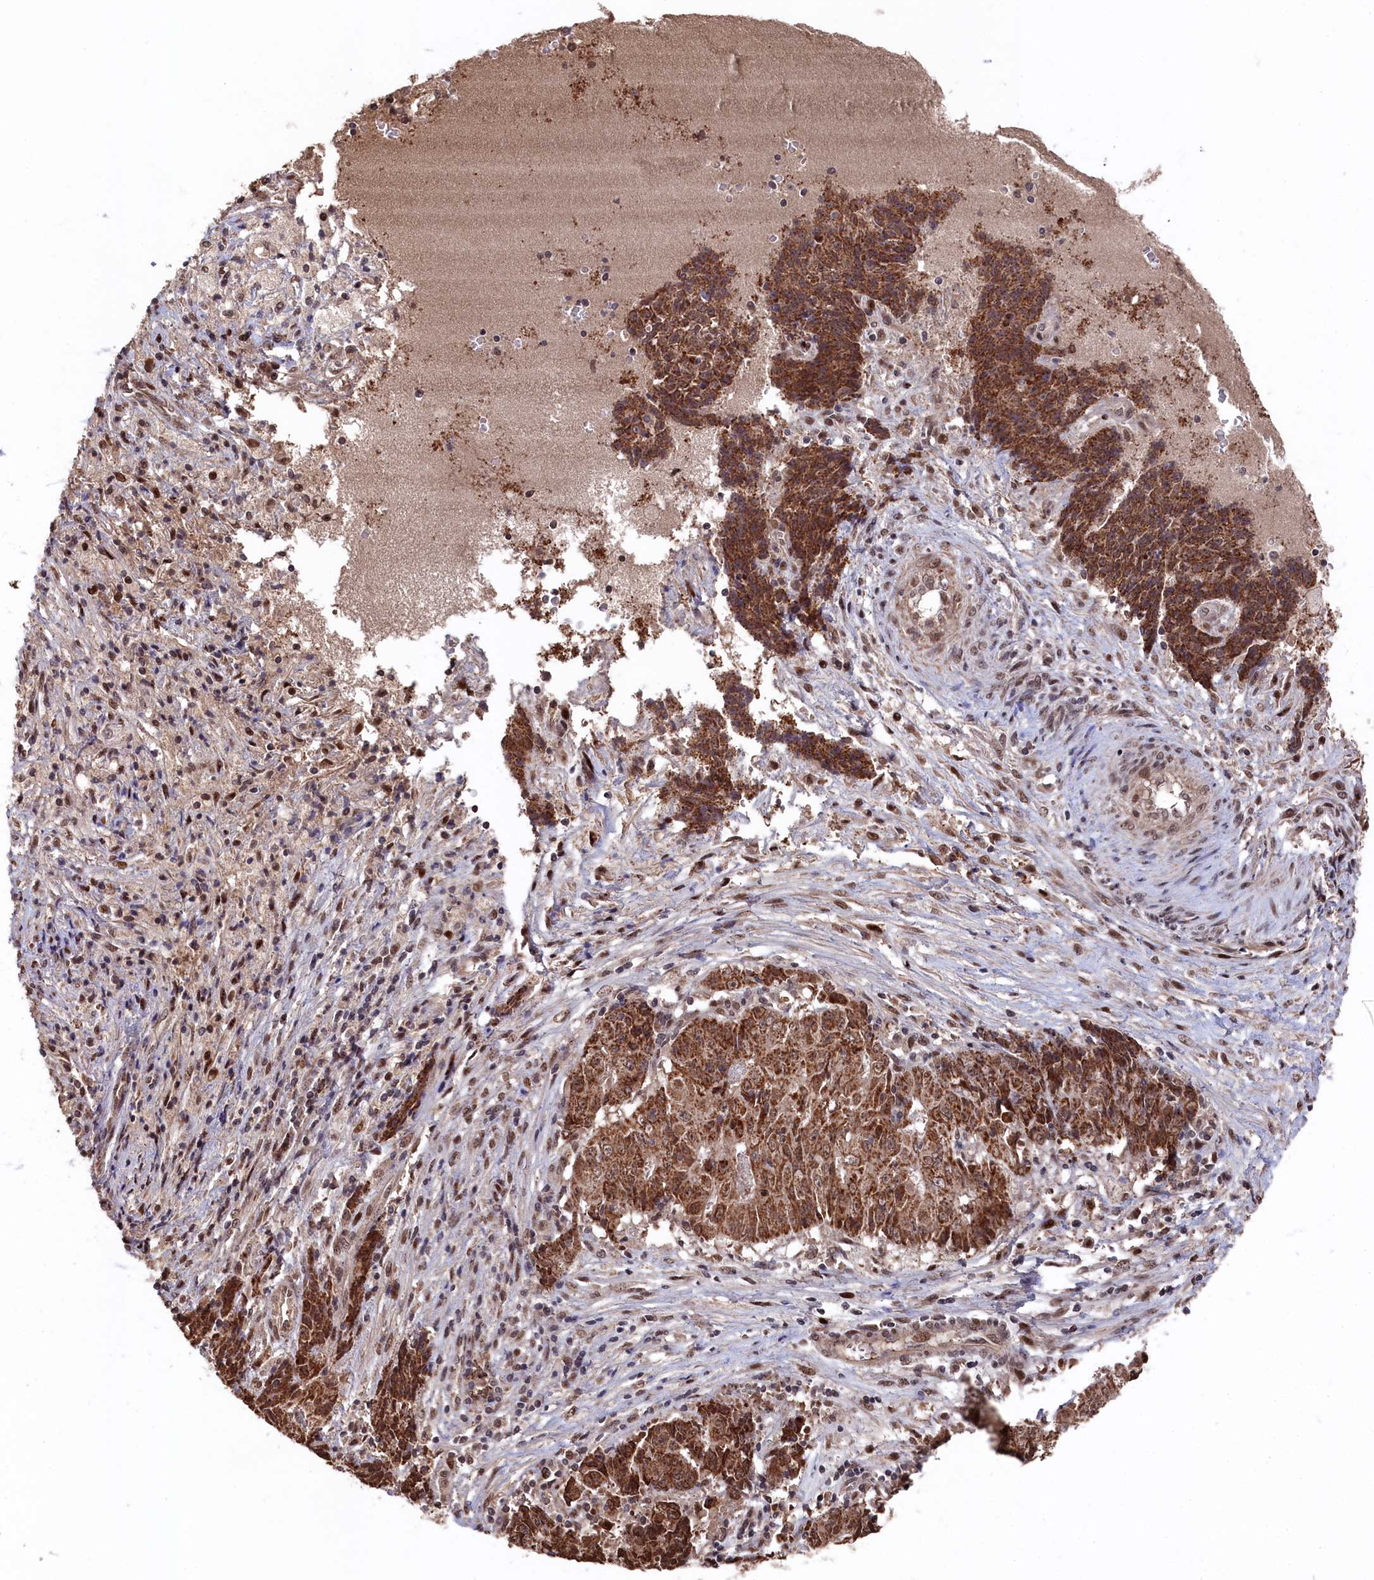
{"staining": {"intensity": "moderate", "quantity": ">75%", "location": "cytoplasmic/membranous,nuclear"}, "tissue": "ovarian cancer", "cell_type": "Tumor cells", "image_type": "cancer", "snomed": [{"axis": "morphology", "description": "Carcinoma, endometroid"}, {"axis": "topography", "description": "Ovary"}], "caption": "Immunohistochemistry (DAB) staining of ovarian cancer (endometroid carcinoma) exhibits moderate cytoplasmic/membranous and nuclear protein expression in approximately >75% of tumor cells.", "gene": "CLPX", "patient": {"sex": "female", "age": 42}}